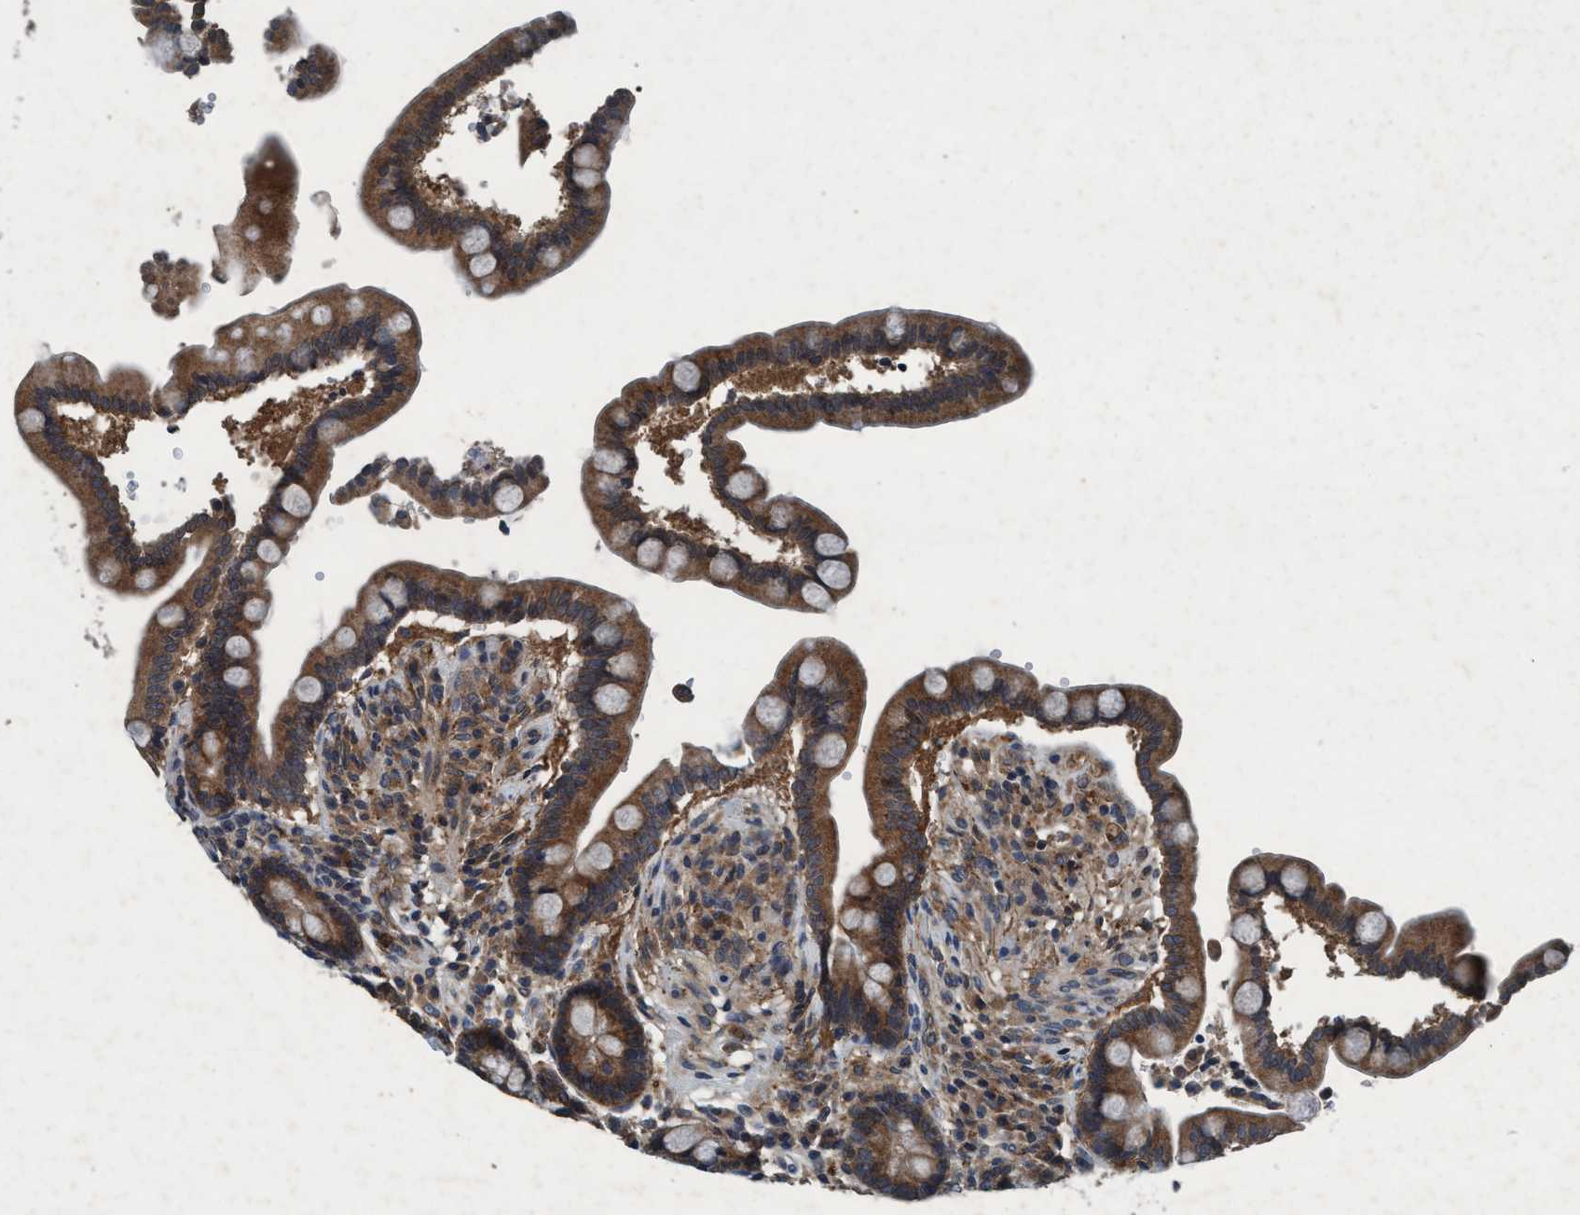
{"staining": {"intensity": "moderate", "quantity": ">75%", "location": "cytoplasmic/membranous"}, "tissue": "colon", "cell_type": "Endothelial cells", "image_type": "normal", "snomed": [{"axis": "morphology", "description": "Normal tissue, NOS"}, {"axis": "topography", "description": "Colon"}], "caption": "Protein analysis of unremarkable colon demonstrates moderate cytoplasmic/membranous expression in about >75% of endothelial cells.", "gene": "AKT1S1", "patient": {"sex": "male", "age": 73}}